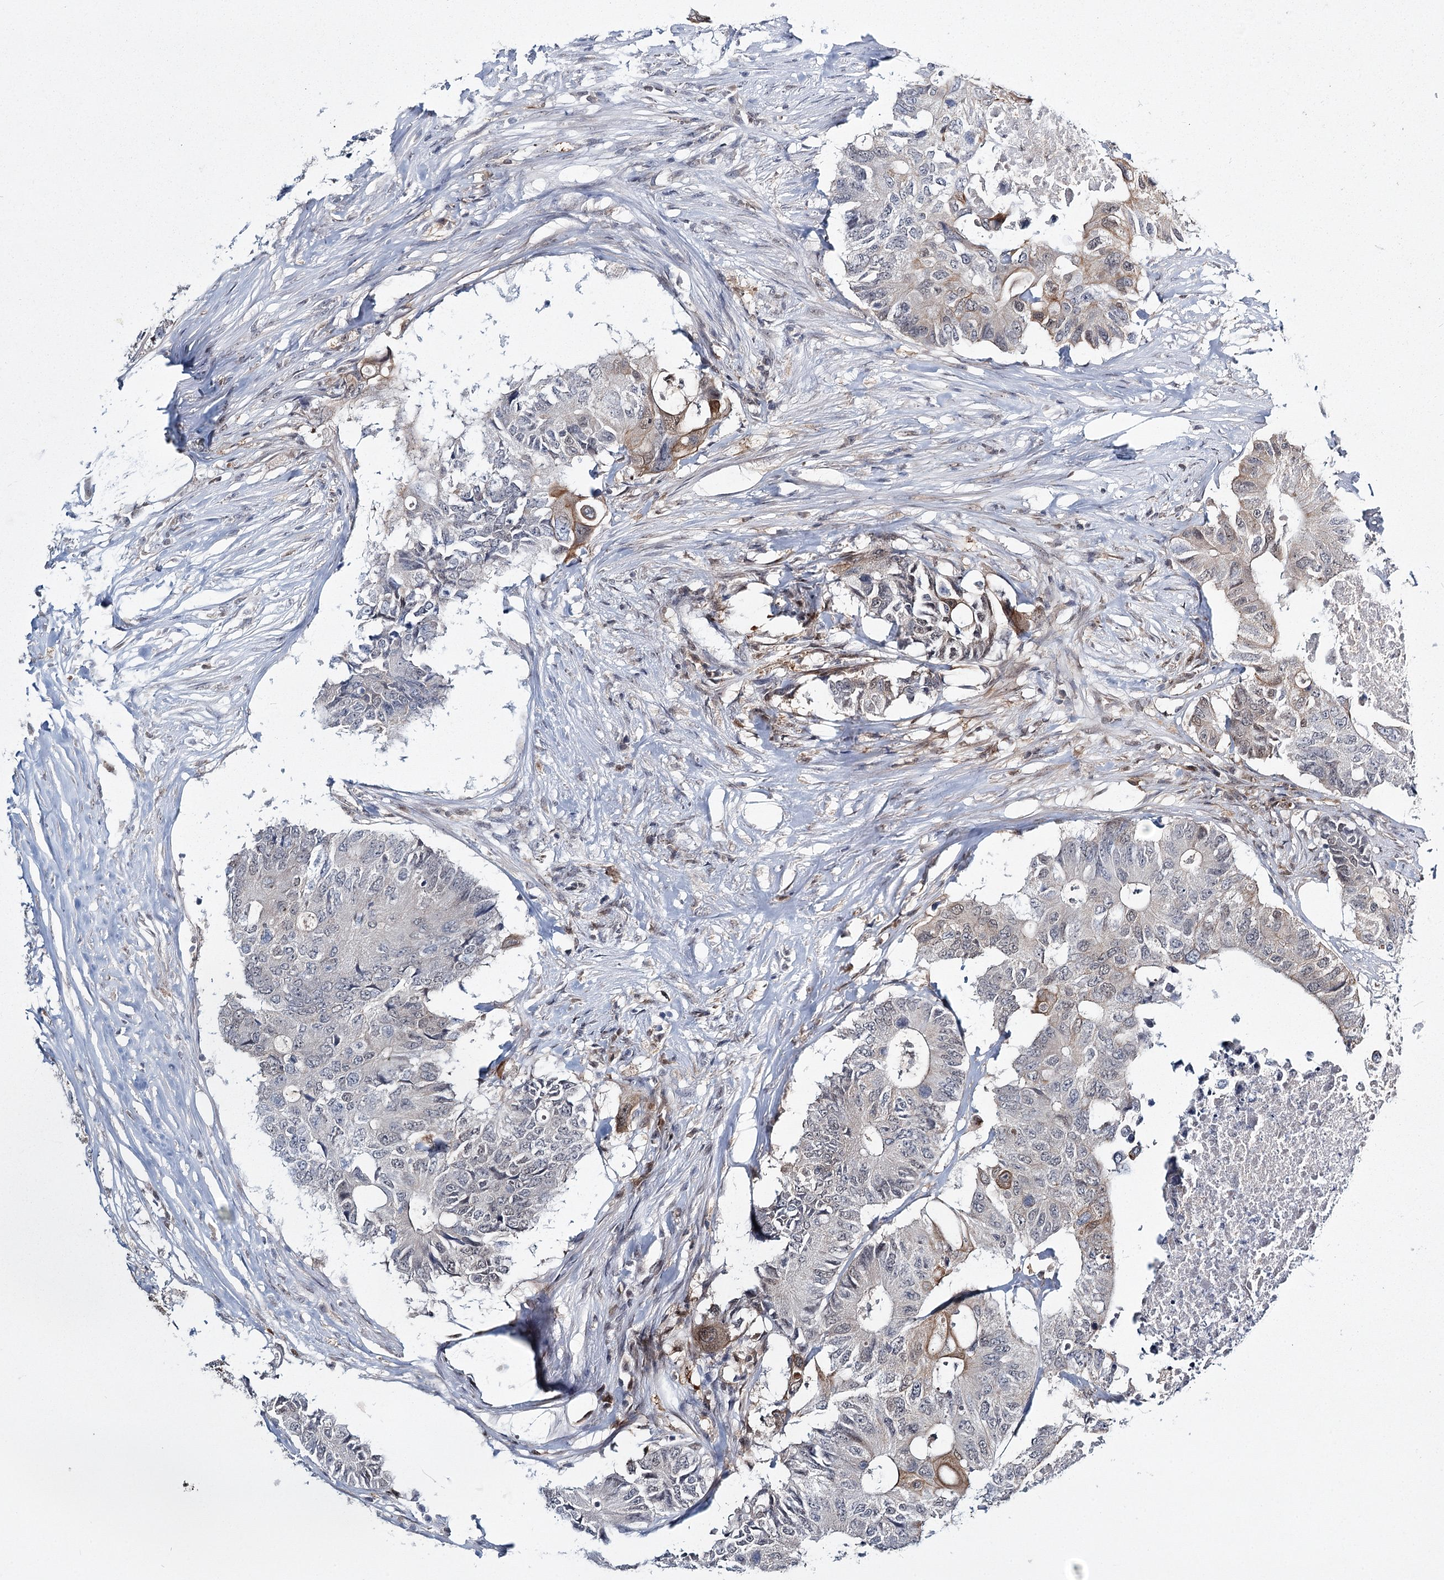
{"staining": {"intensity": "moderate", "quantity": "<25%", "location": "cytoplasmic/membranous"}, "tissue": "colorectal cancer", "cell_type": "Tumor cells", "image_type": "cancer", "snomed": [{"axis": "morphology", "description": "Adenocarcinoma, NOS"}, {"axis": "topography", "description": "Colon"}], "caption": "Immunohistochemistry (IHC) staining of colorectal adenocarcinoma, which displays low levels of moderate cytoplasmic/membranous positivity in about <25% of tumor cells indicating moderate cytoplasmic/membranous protein expression. The staining was performed using DAB (3,3'-diaminobenzidine) (brown) for protein detection and nuclei were counterstained in hematoxylin (blue).", "gene": "TMEM70", "patient": {"sex": "male", "age": 71}}